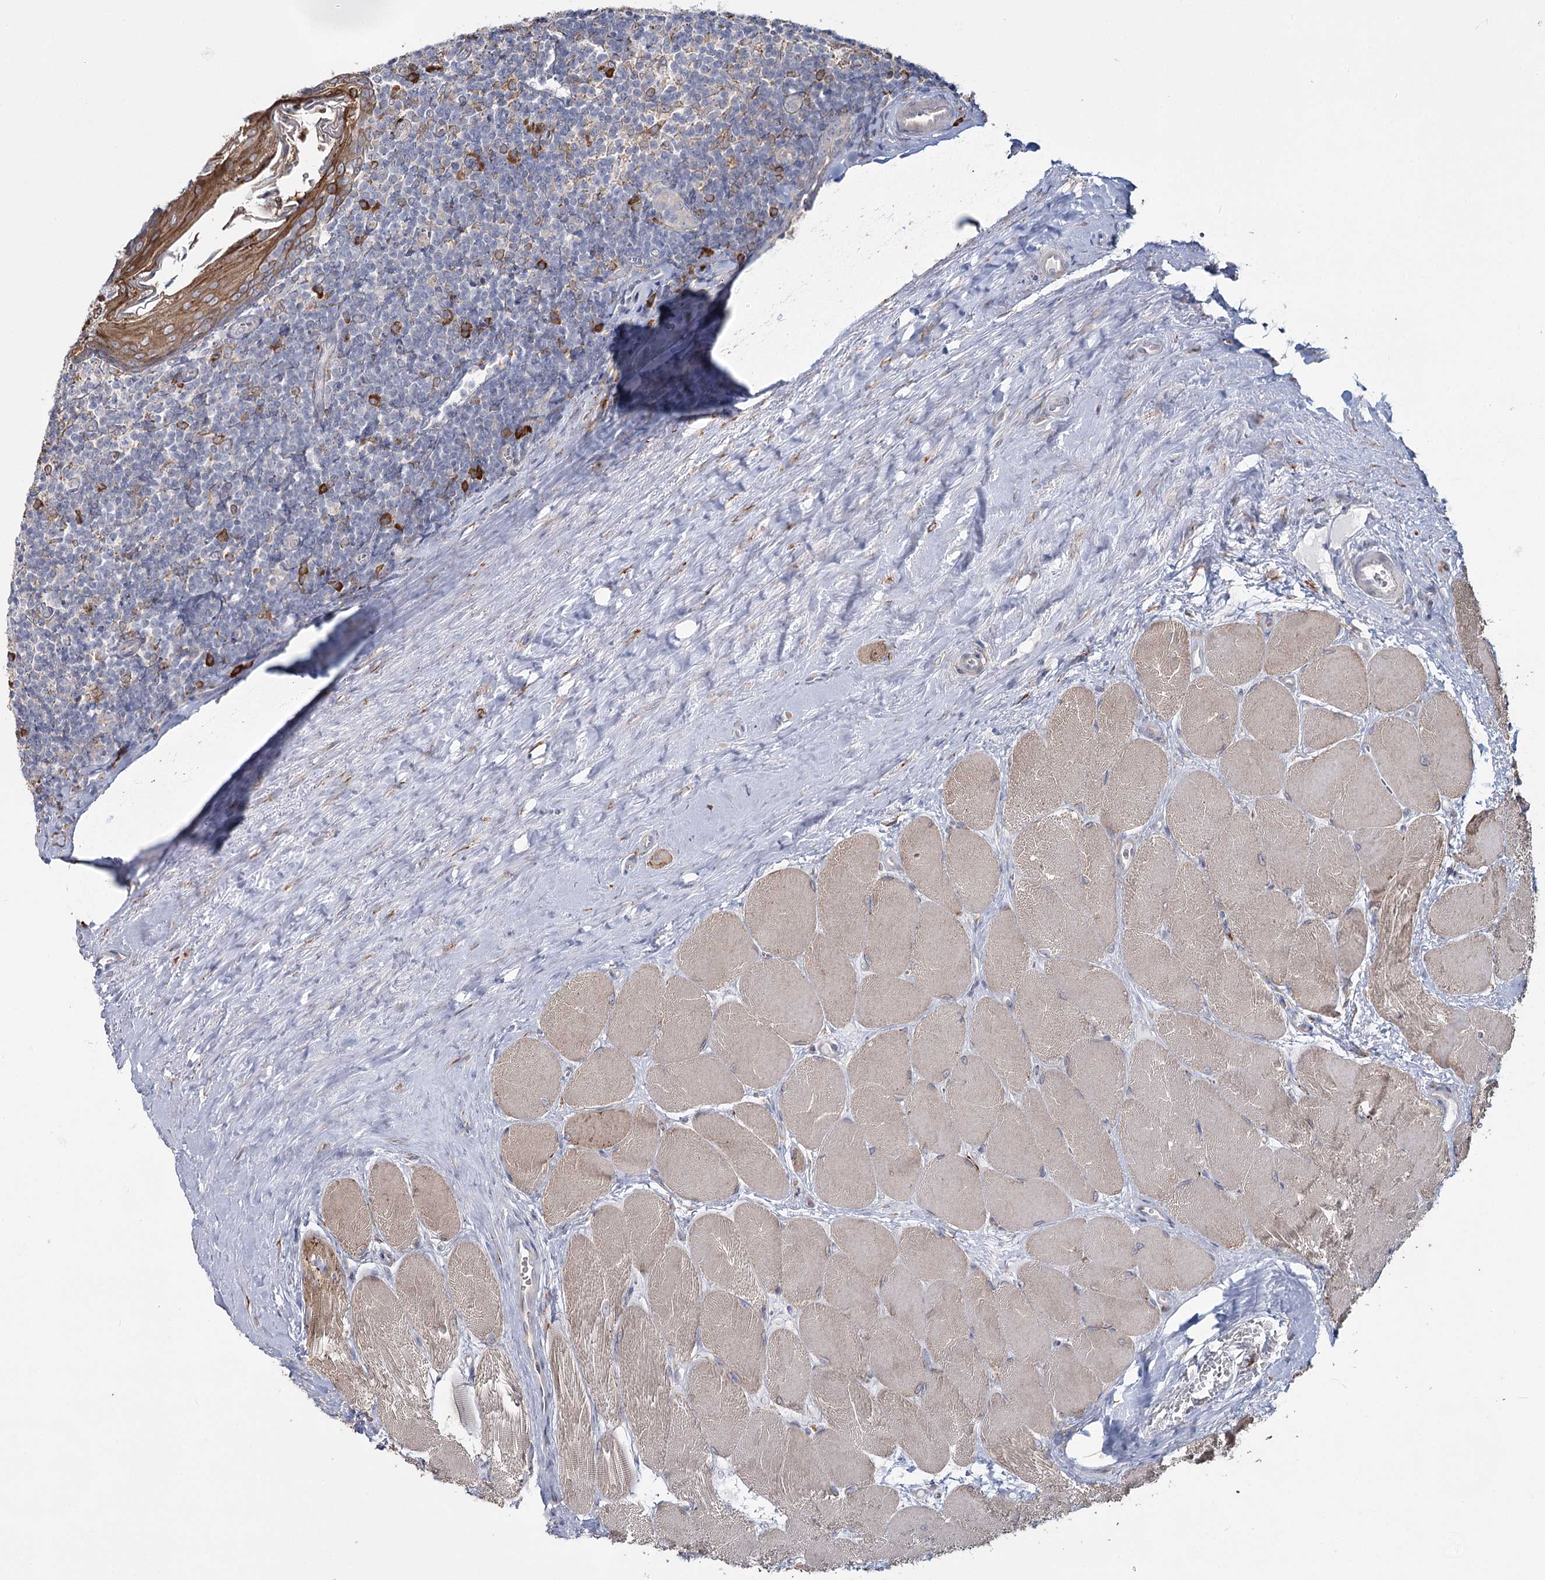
{"staining": {"intensity": "moderate", "quantity": "<25%", "location": "cytoplasmic/membranous"}, "tissue": "tonsil", "cell_type": "Germinal center cells", "image_type": "normal", "snomed": [{"axis": "morphology", "description": "Normal tissue, NOS"}, {"axis": "topography", "description": "Tonsil"}], "caption": "Brown immunohistochemical staining in normal tonsil demonstrates moderate cytoplasmic/membranous expression in about <25% of germinal center cells.", "gene": "ZCCHC9", "patient": {"sex": "male", "age": 27}}